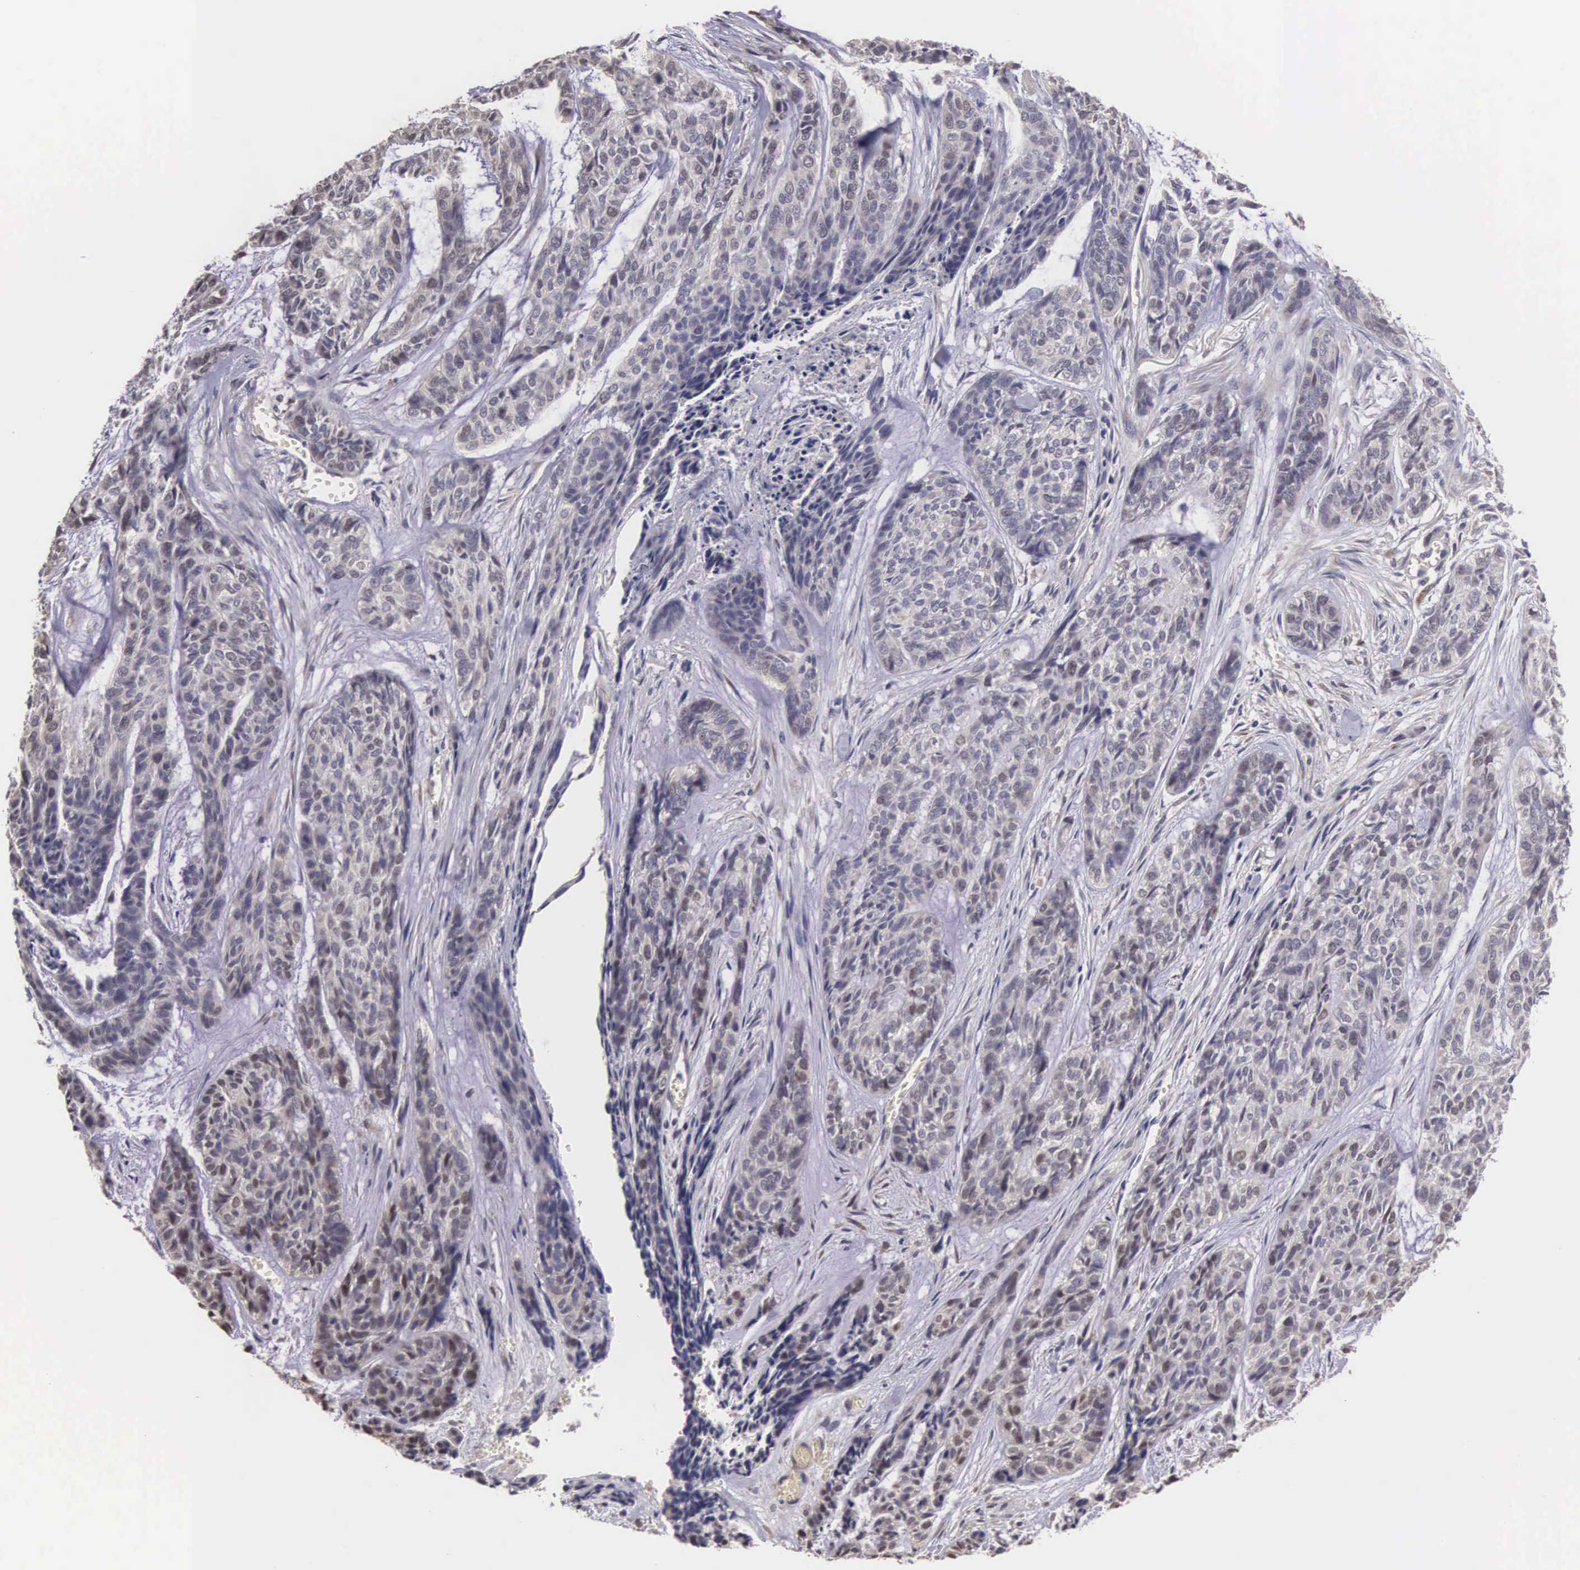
{"staining": {"intensity": "weak", "quantity": "25%-75%", "location": "cytoplasmic/membranous,nuclear"}, "tissue": "skin cancer", "cell_type": "Tumor cells", "image_type": "cancer", "snomed": [{"axis": "morphology", "description": "Normal tissue, NOS"}, {"axis": "morphology", "description": "Basal cell carcinoma"}, {"axis": "topography", "description": "Skin"}], "caption": "Immunohistochemistry (IHC) (DAB) staining of skin cancer (basal cell carcinoma) displays weak cytoplasmic/membranous and nuclear protein positivity in about 25%-75% of tumor cells. Nuclei are stained in blue.", "gene": "CDC45", "patient": {"sex": "female", "age": 65}}